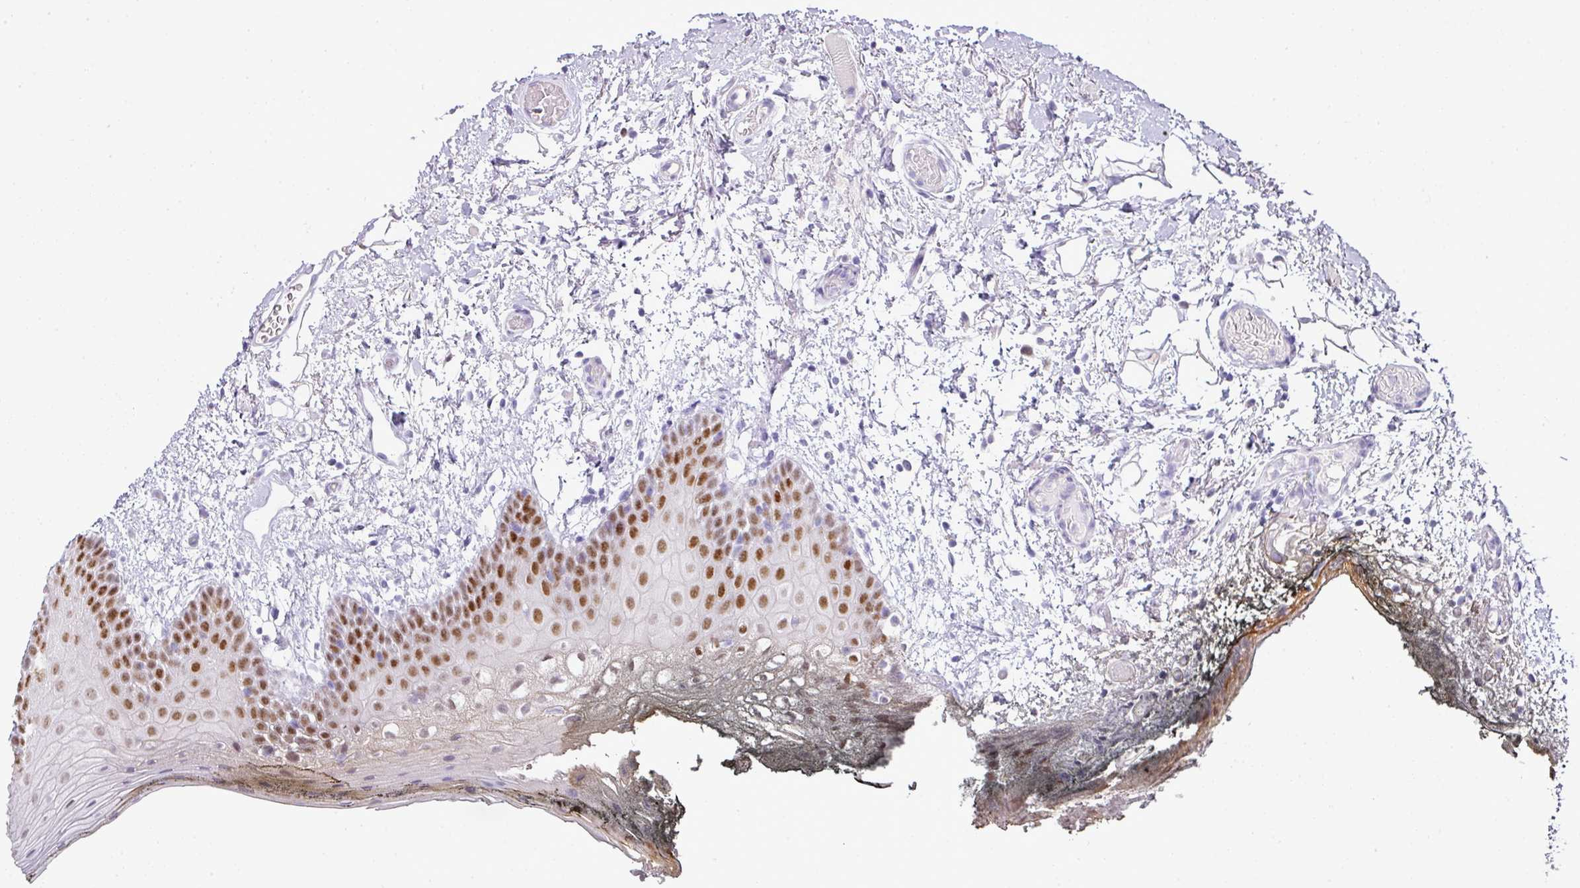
{"staining": {"intensity": "moderate", "quantity": "25%-75%", "location": "nuclear"}, "tissue": "oral mucosa", "cell_type": "Squamous epithelial cells", "image_type": "normal", "snomed": [{"axis": "morphology", "description": "Normal tissue, NOS"}, {"axis": "morphology", "description": "Squamous cell carcinoma, NOS"}, {"axis": "topography", "description": "Oral tissue"}, {"axis": "topography", "description": "Head-Neck"}], "caption": "Immunohistochemistry (DAB (3,3'-diaminobenzidine)) staining of benign human oral mucosa shows moderate nuclear protein staining in about 25%-75% of squamous epithelial cells.", "gene": "BCL11A", "patient": {"sex": "female", "age": 81}}